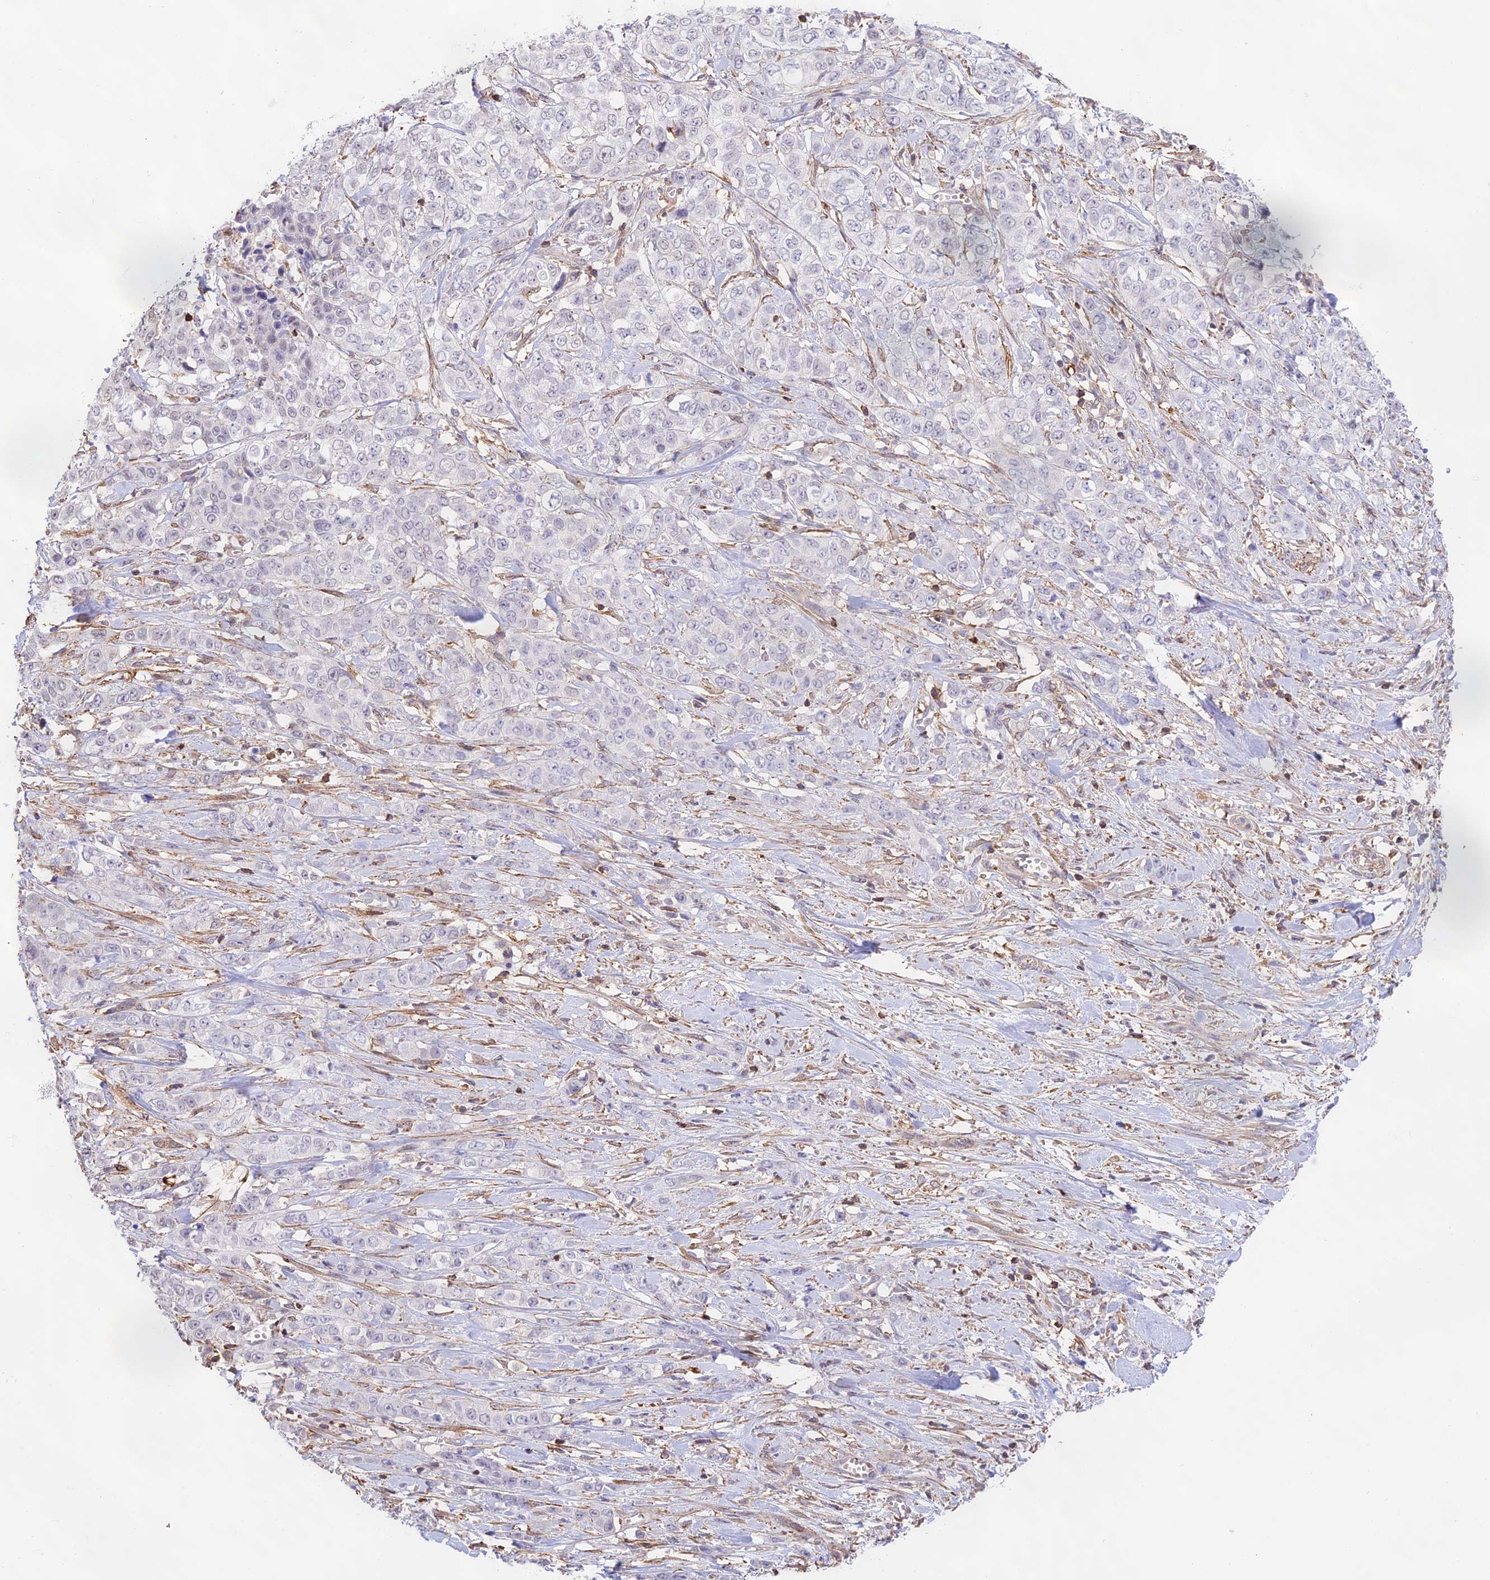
{"staining": {"intensity": "negative", "quantity": "none", "location": "none"}, "tissue": "stomach cancer", "cell_type": "Tumor cells", "image_type": "cancer", "snomed": [{"axis": "morphology", "description": "Adenocarcinoma, NOS"}, {"axis": "topography", "description": "Stomach, upper"}], "caption": "The photomicrograph shows no significant expression in tumor cells of adenocarcinoma (stomach).", "gene": "DENND1C", "patient": {"sex": "male", "age": 62}}